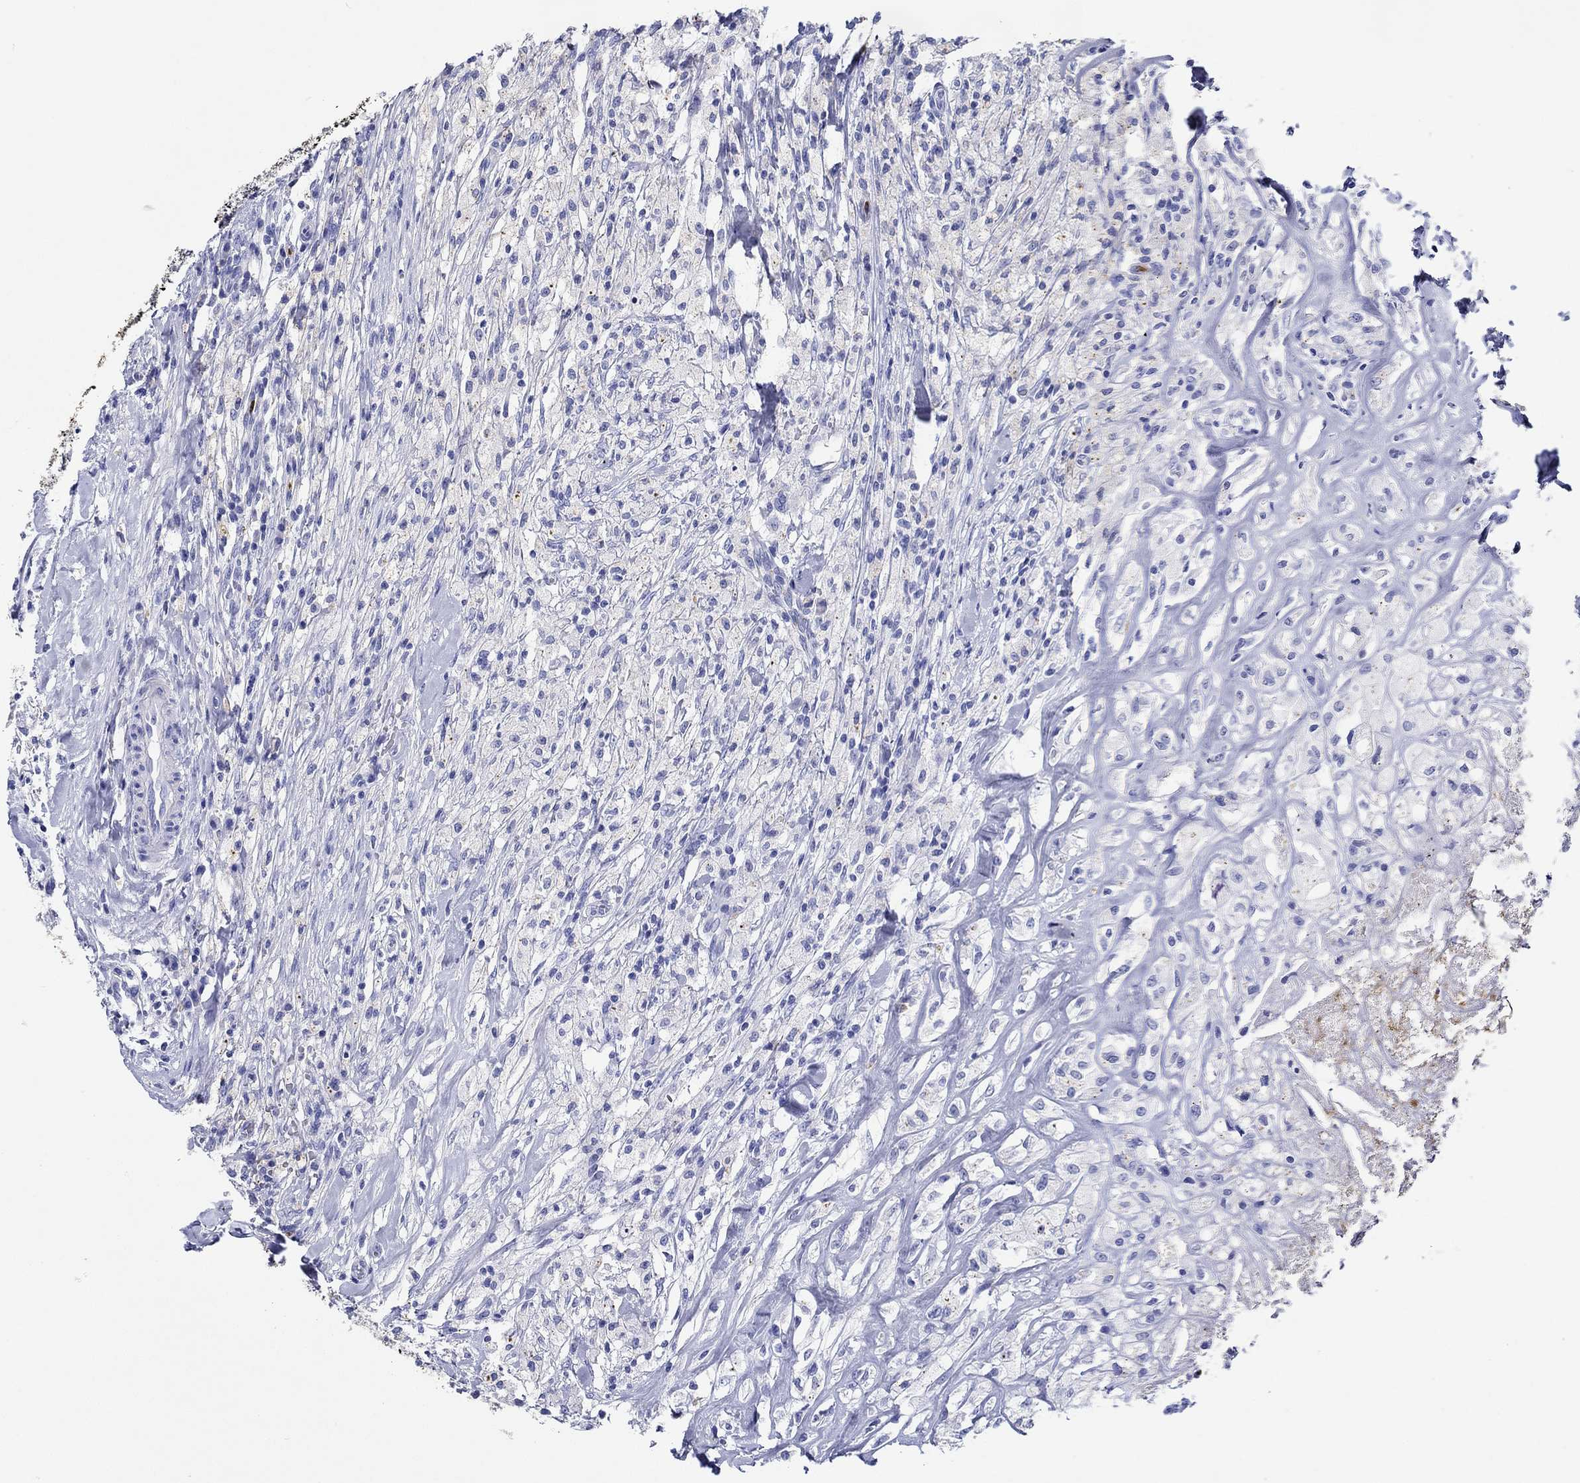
{"staining": {"intensity": "negative", "quantity": "none", "location": "none"}, "tissue": "testis cancer", "cell_type": "Tumor cells", "image_type": "cancer", "snomed": [{"axis": "morphology", "description": "Necrosis, NOS"}, {"axis": "morphology", "description": "Carcinoma, Embryonal, NOS"}, {"axis": "topography", "description": "Testis"}], "caption": "Testis cancer (embryonal carcinoma) was stained to show a protein in brown. There is no significant staining in tumor cells.", "gene": "EPX", "patient": {"sex": "male", "age": 19}}